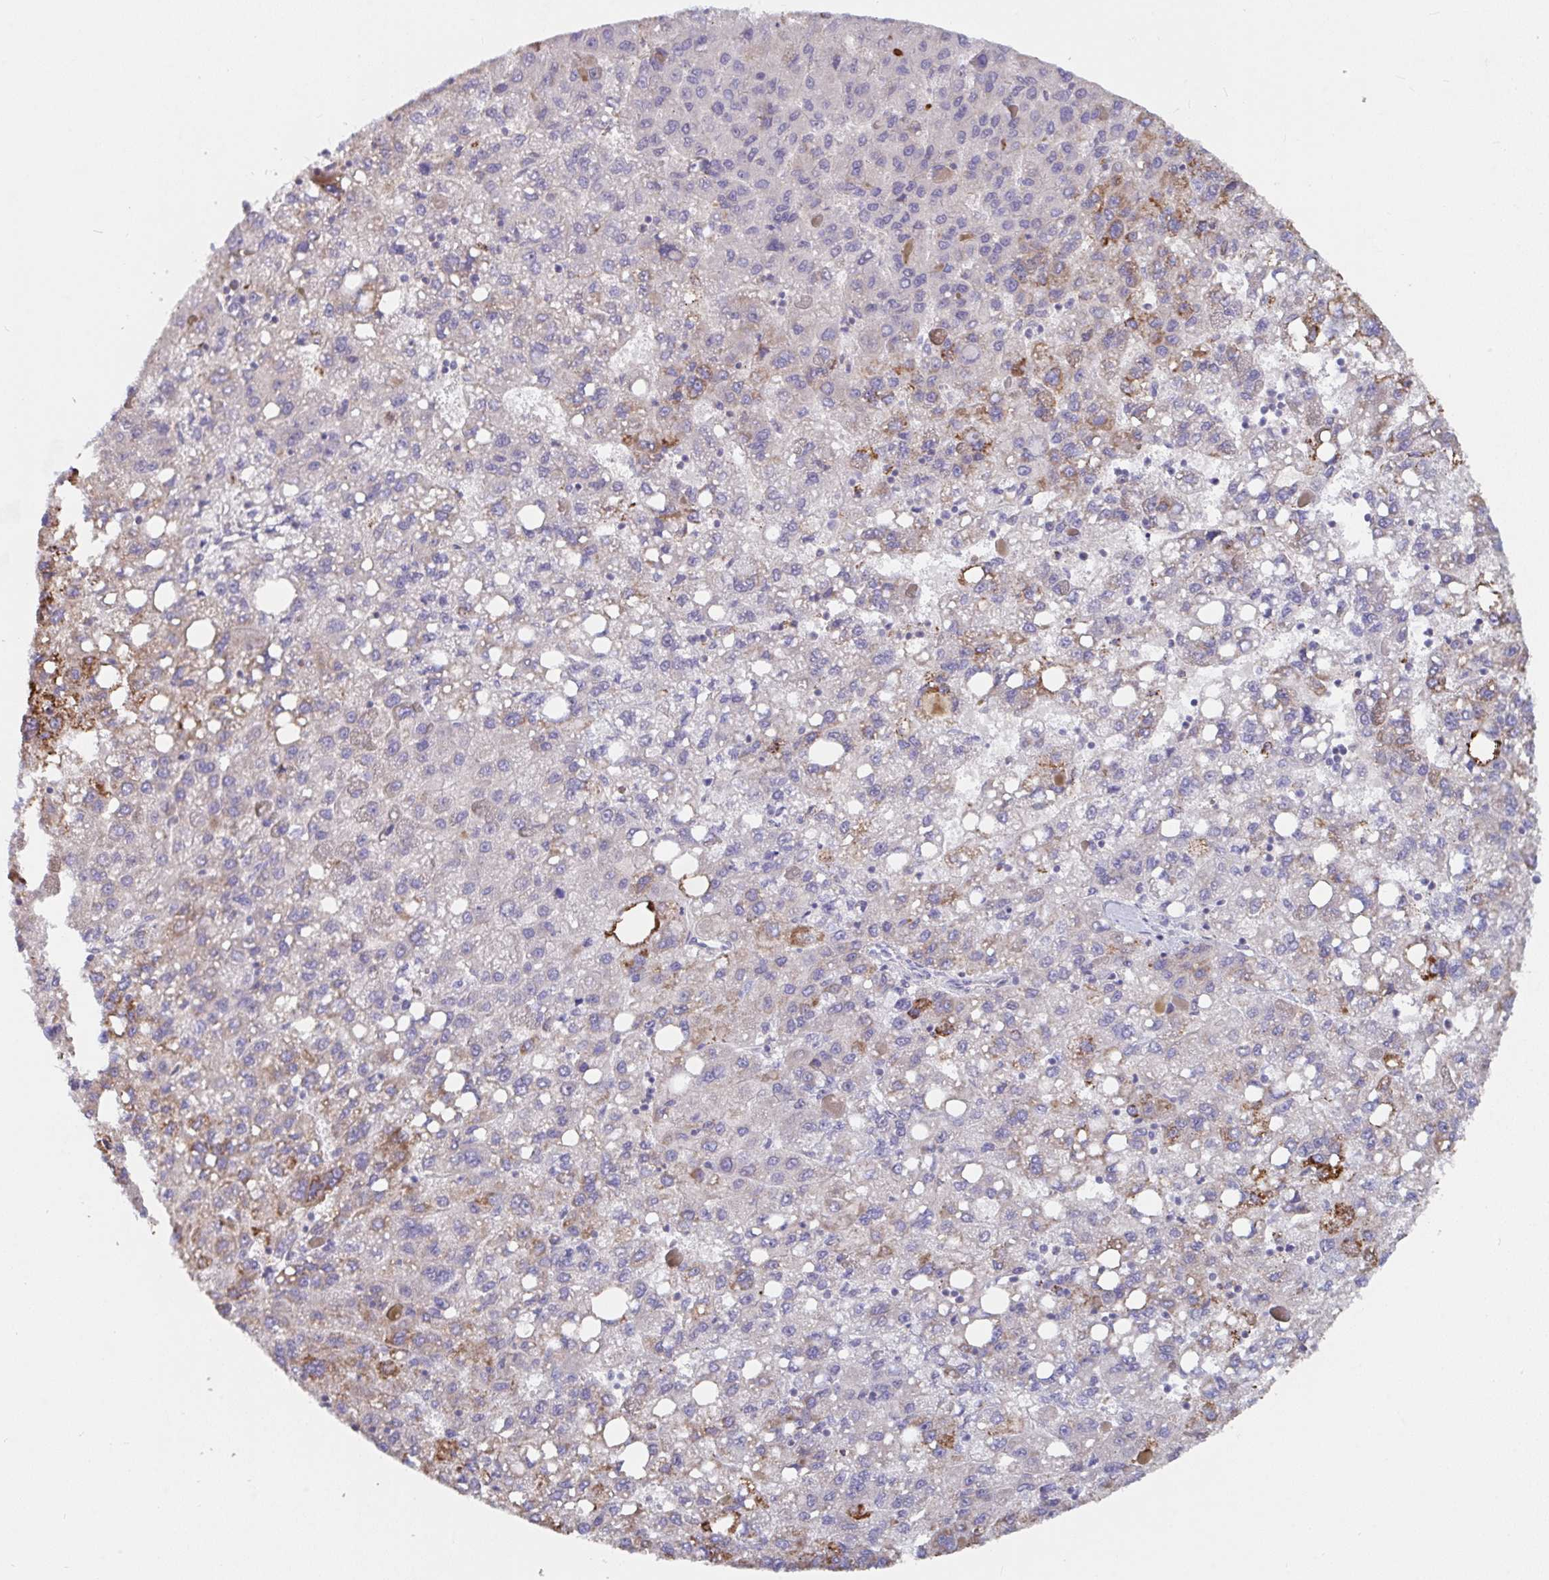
{"staining": {"intensity": "moderate", "quantity": "<25%", "location": "cytoplasmic/membranous"}, "tissue": "liver cancer", "cell_type": "Tumor cells", "image_type": "cancer", "snomed": [{"axis": "morphology", "description": "Carcinoma, Hepatocellular, NOS"}, {"axis": "topography", "description": "Liver"}], "caption": "Immunohistochemistry of liver hepatocellular carcinoma demonstrates low levels of moderate cytoplasmic/membranous staining in about <25% of tumor cells. (Stains: DAB in brown, nuclei in blue, Microscopy: brightfield microscopy at high magnification).", "gene": "FAM156B", "patient": {"sex": "female", "age": 82}}